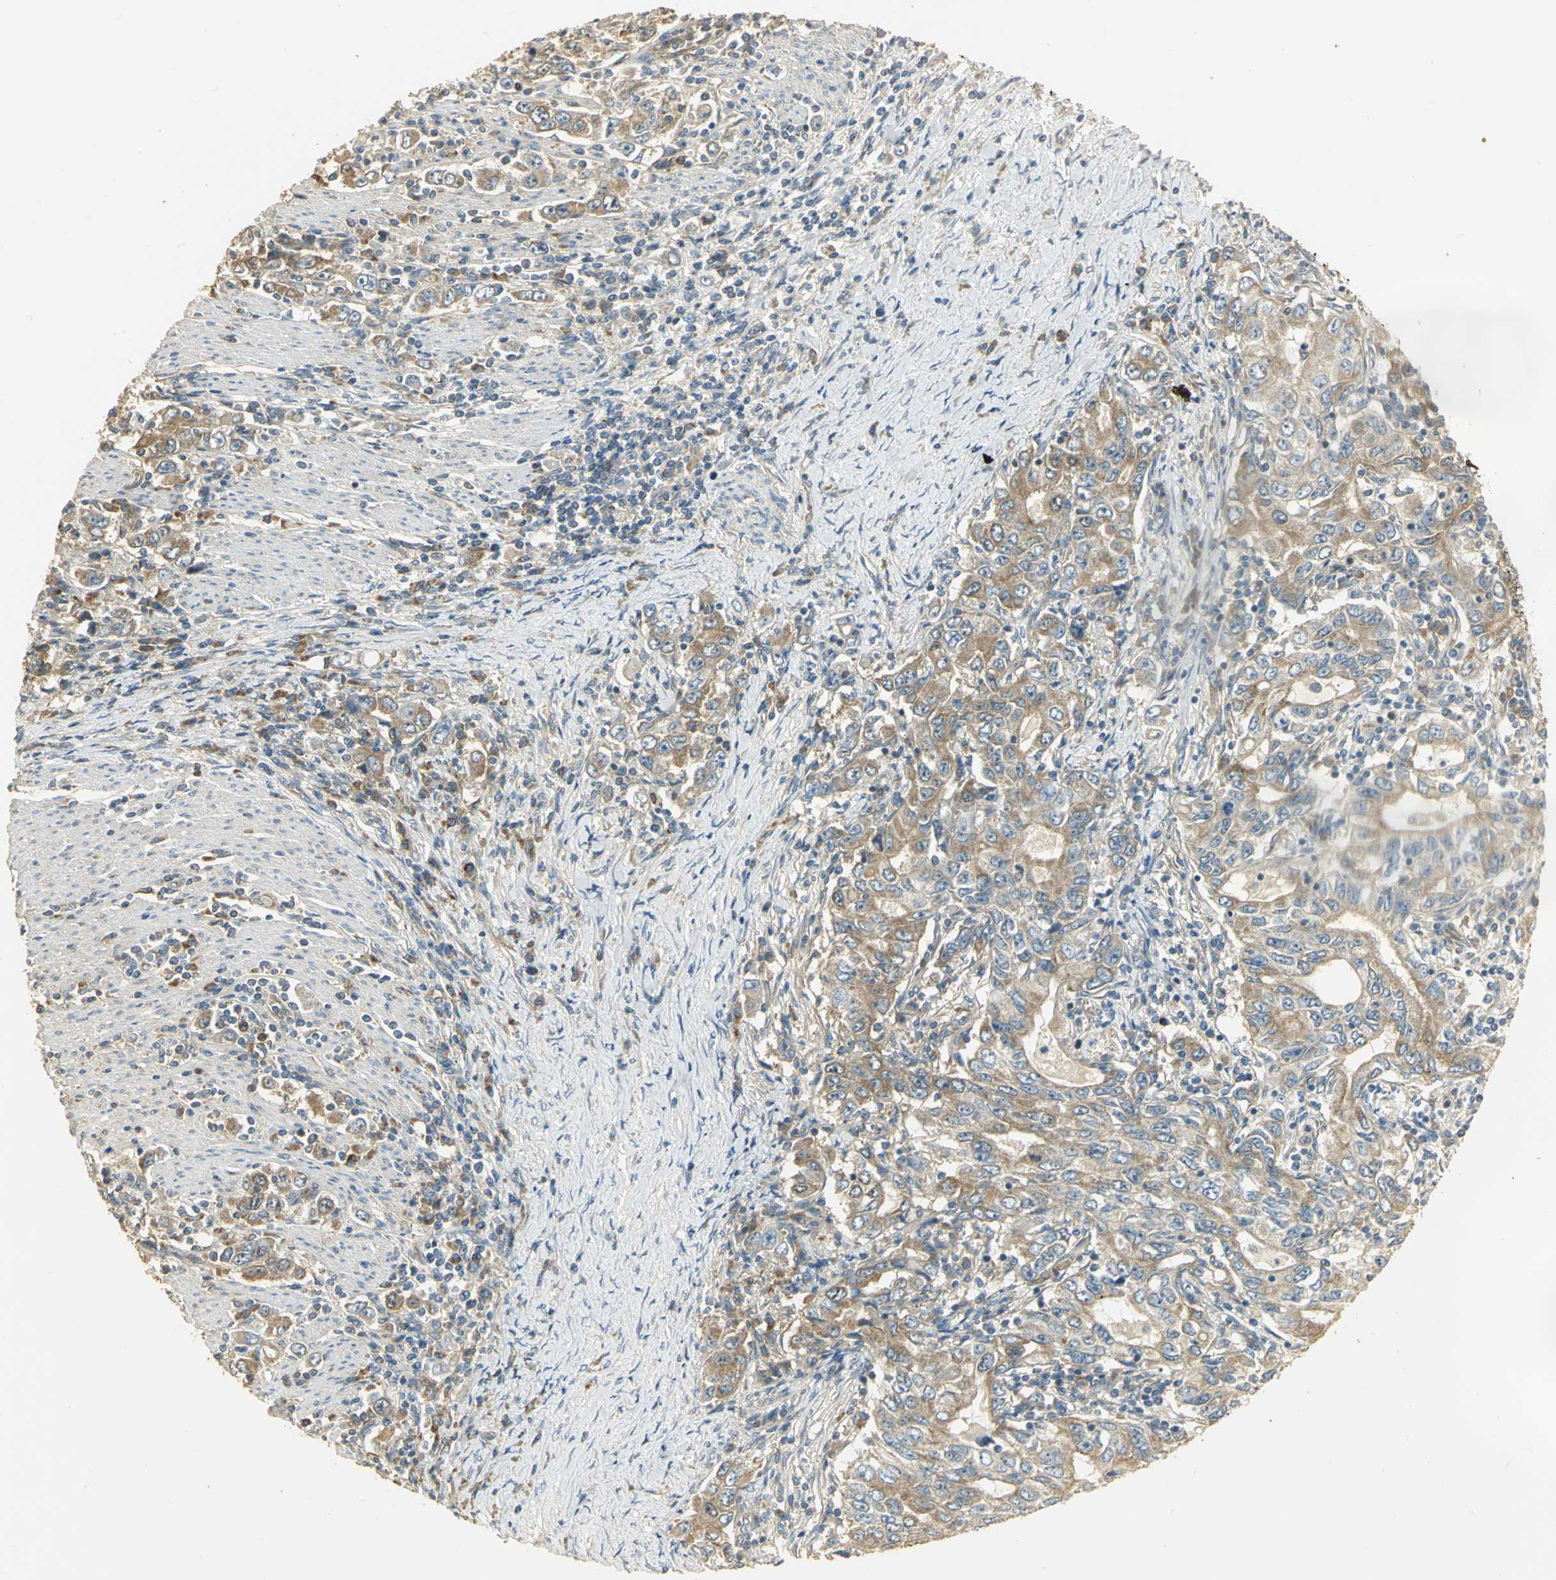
{"staining": {"intensity": "moderate", "quantity": ">75%", "location": "cytoplasmic/membranous,nuclear"}, "tissue": "stomach cancer", "cell_type": "Tumor cells", "image_type": "cancer", "snomed": [{"axis": "morphology", "description": "Adenocarcinoma, NOS"}, {"axis": "topography", "description": "Stomach, lower"}], "caption": "This is a micrograph of IHC staining of adenocarcinoma (stomach), which shows moderate positivity in the cytoplasmic/membranous and nuclear of tumor cells.", "gene": "RARS1", "patient": {"sex": "female", "age": 72}}